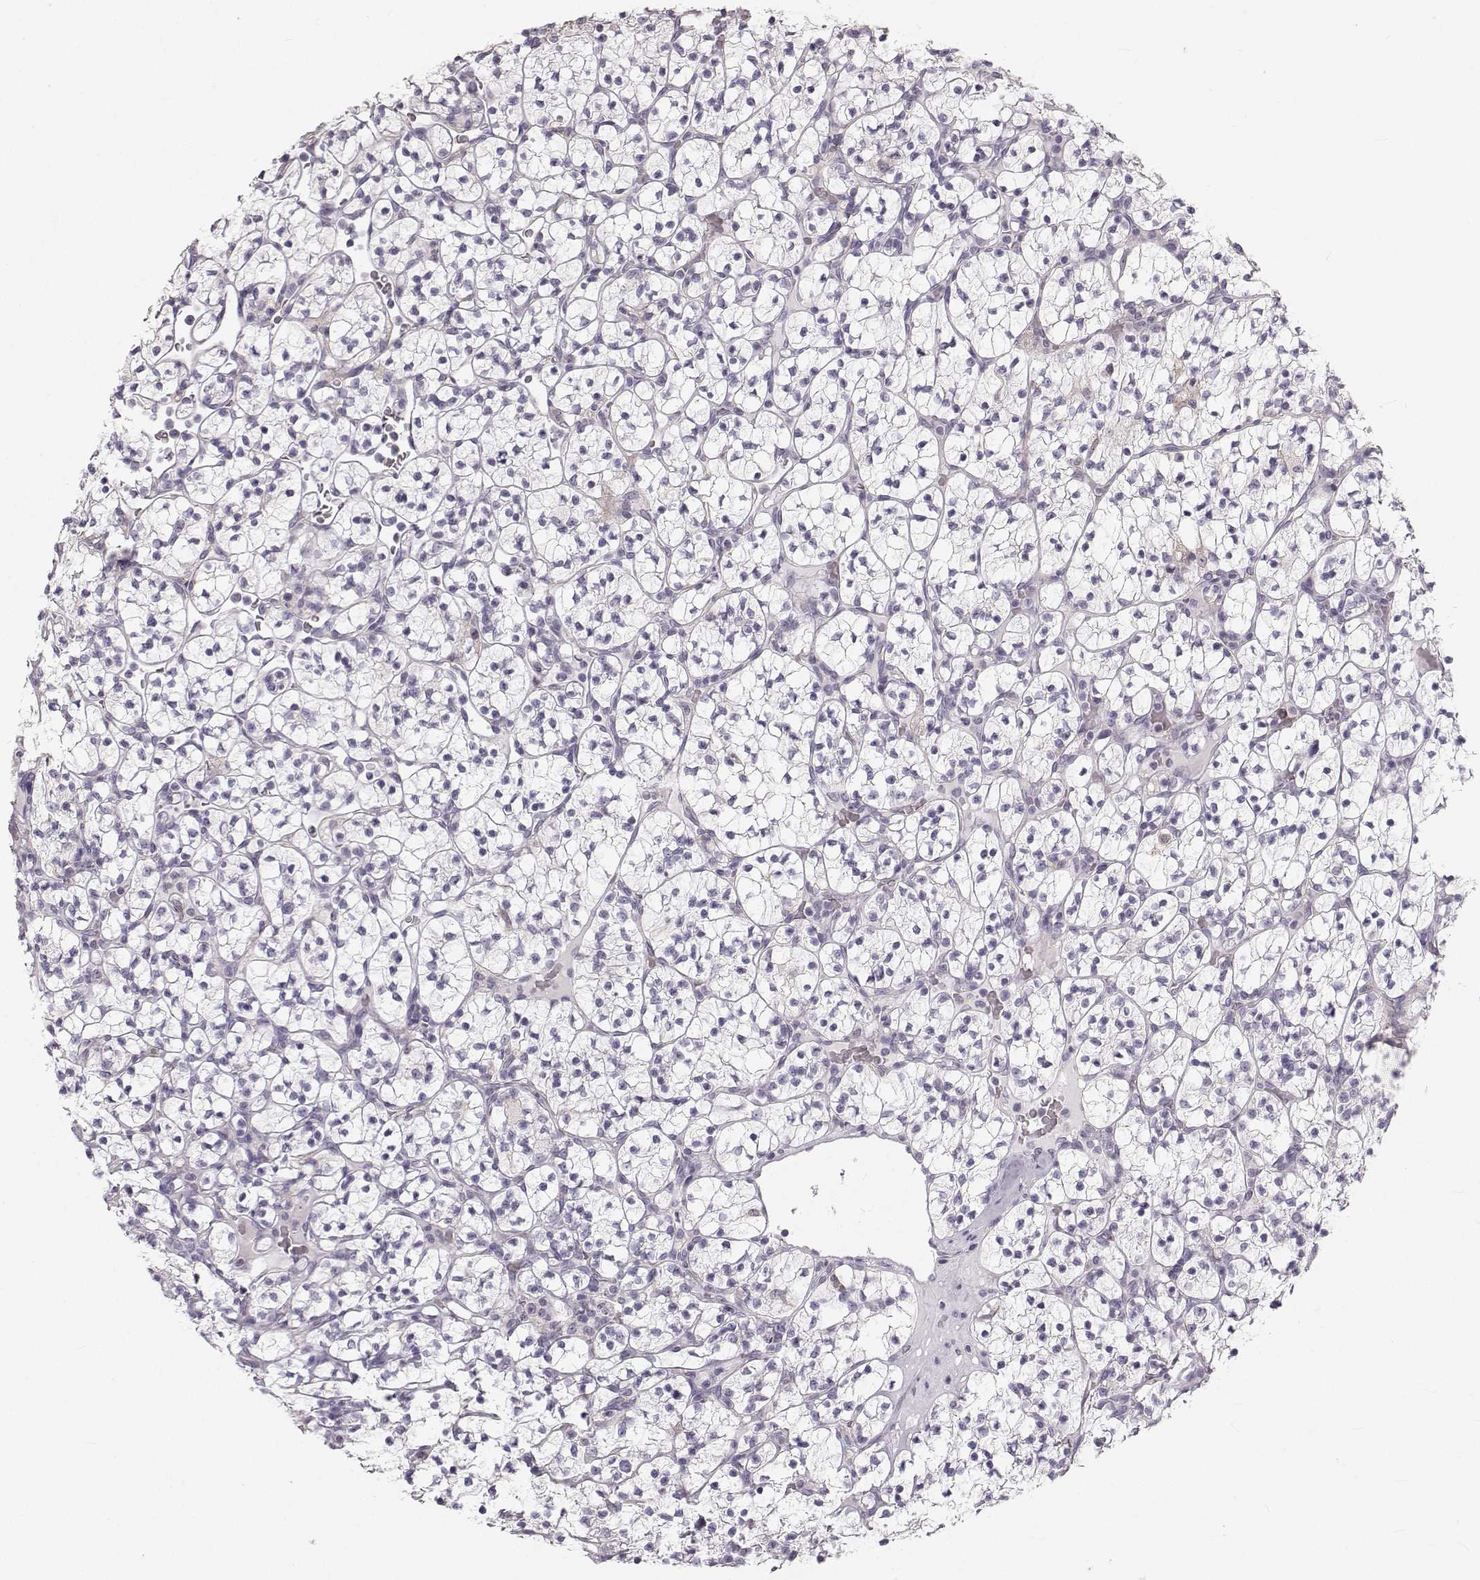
{"staining": {"intensity": "negative", "quantity": "none", "location": "none"}, "tissue": "renal cancer", "cell_type": "Tumor cells", "image_type": "cancer", "snomed": [{"axis": "morphology", "description": "Adenocarcinoma, NOS"}, {"axis": "topography", "description": "Kidney"}], "caption": "Tumor cells show no significant expression in adenocarcinoma (renal).", "gene": "RUNDC3A", "patient": {"sex": "female", "age": 89}}